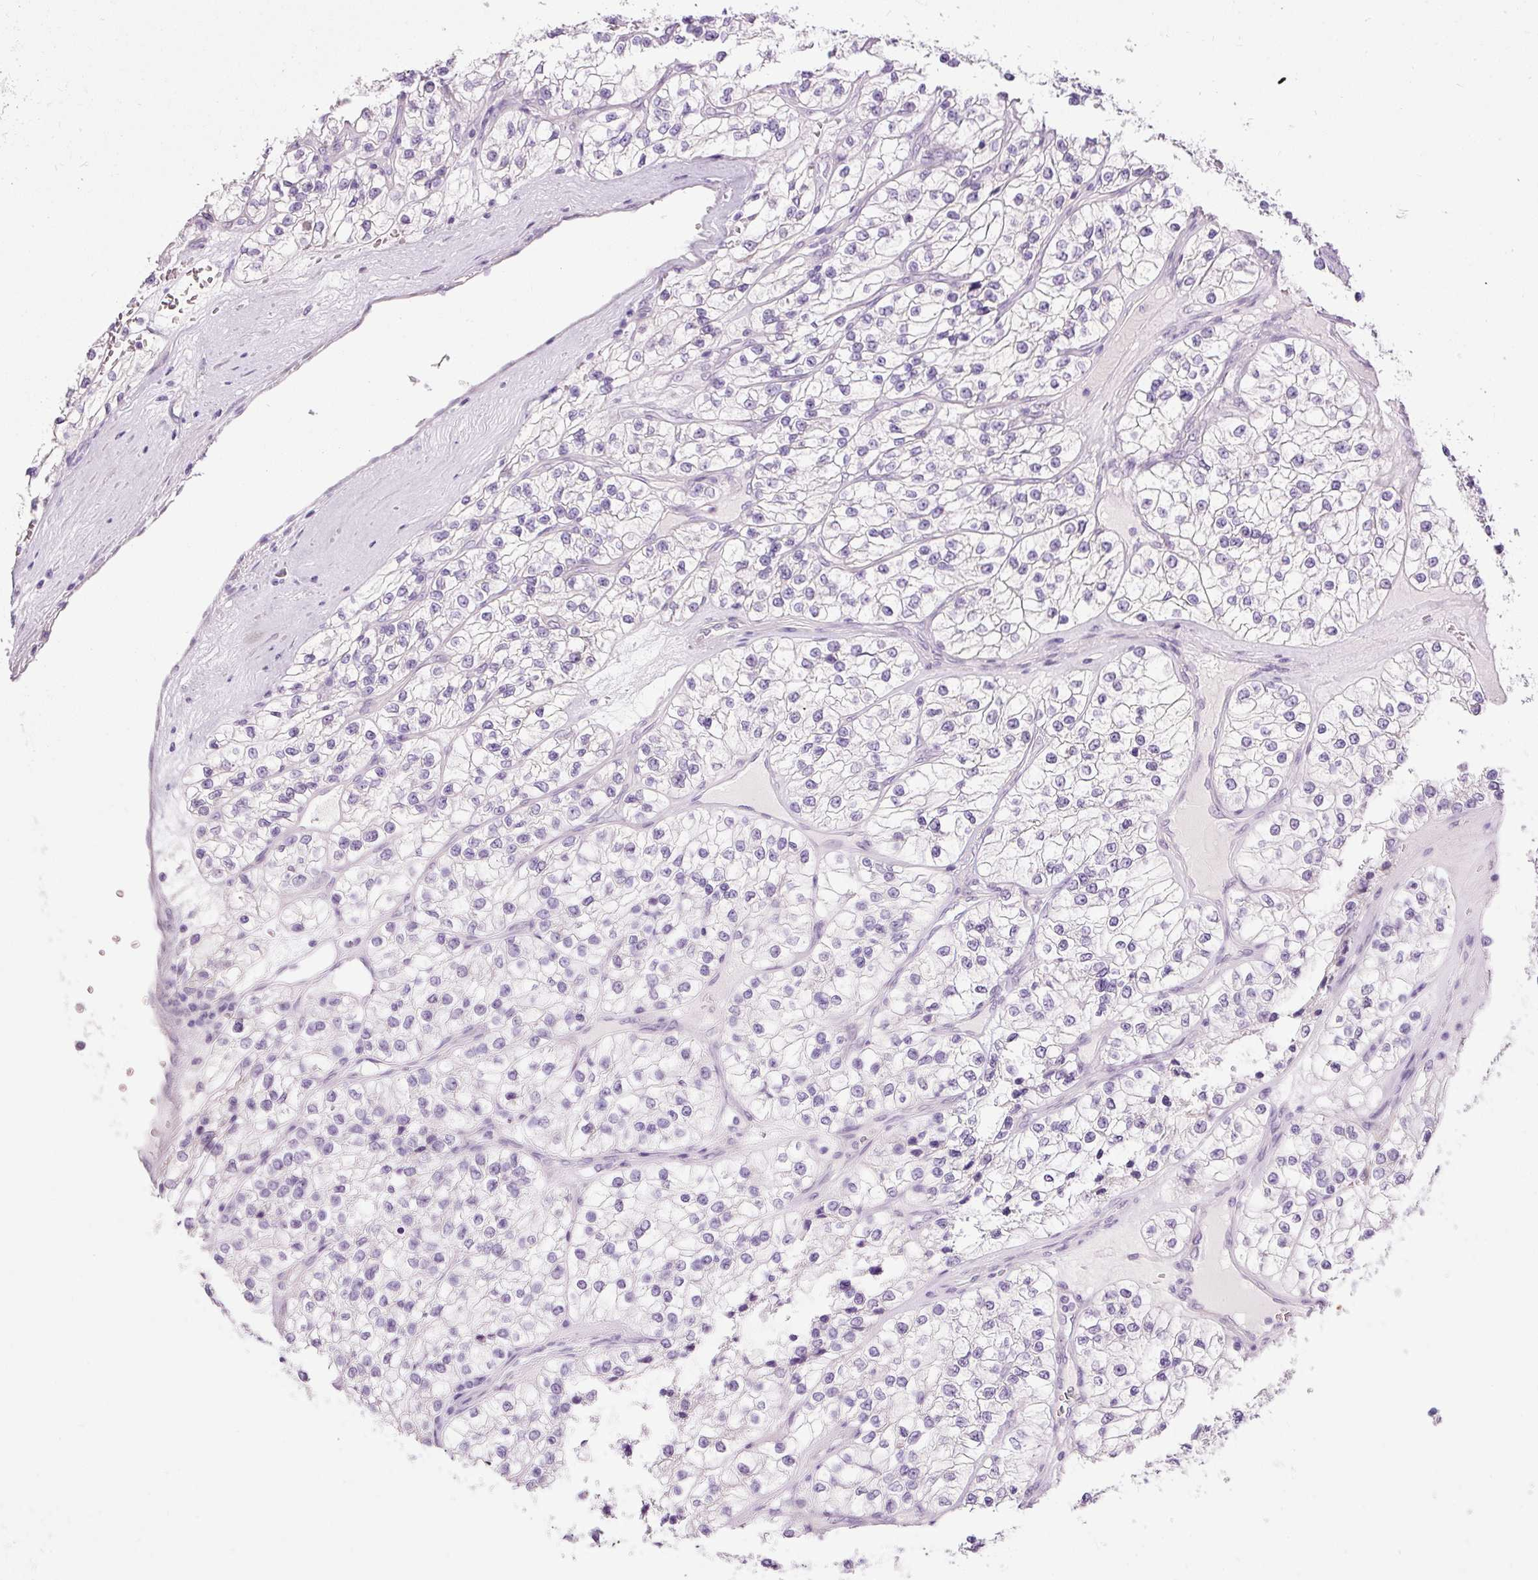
{"staining": {"intensity": "negative", "quantity": "none", "location": "none"}, "tissue": "renal cancer", "cell_type": "Tumor cells", "image_type": "cancer", "snomed": [{"axis": "morphology", "description": "Adenocarcinoma, NOS"}, {"axis": "topography", "description": "Kidney"}], "caption": "Immunohistochemistry (IHC) photomicrograph of adenocarcinoma (renal) stained for a protein (brown), which shows no positivity in tumor cells.", "gene": "SRC", "patient": {"sex": "female", "age": 57}}